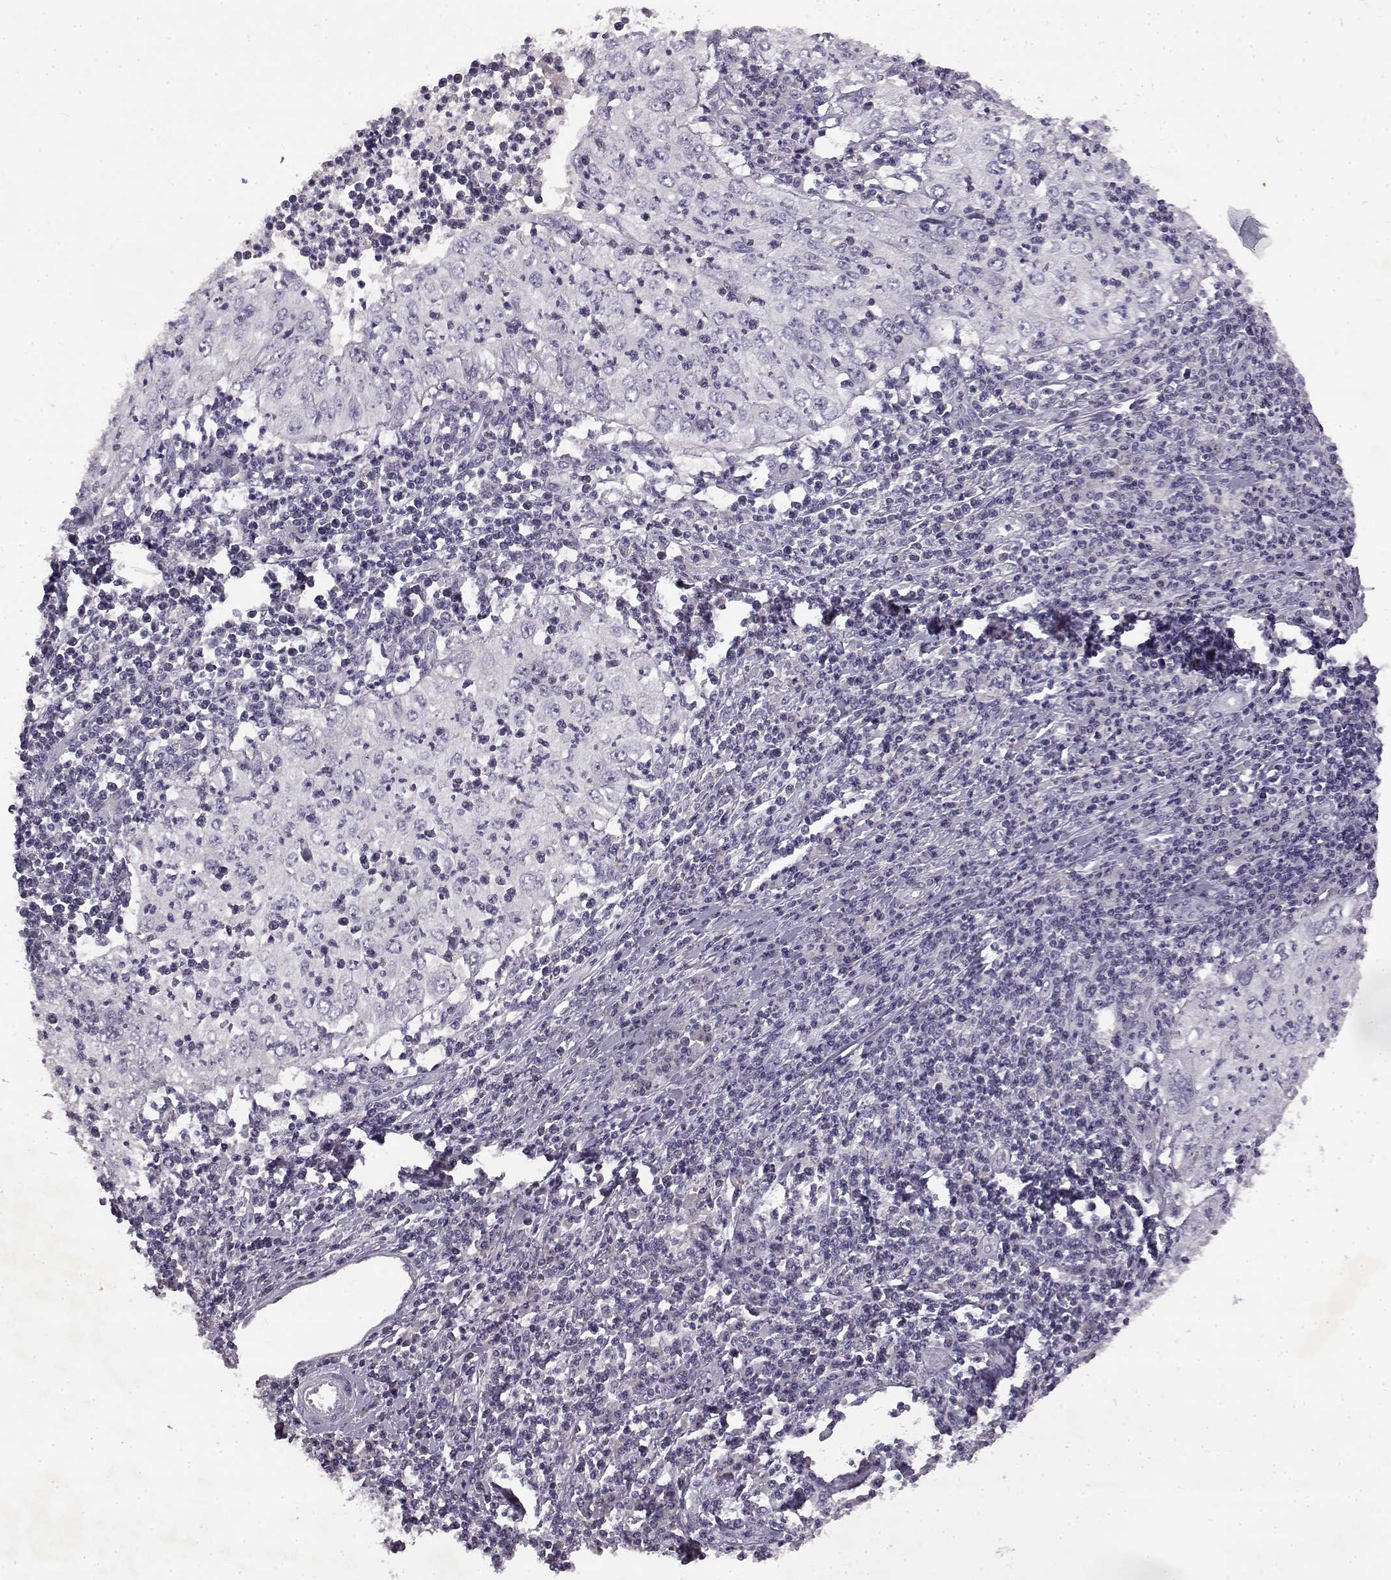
{"staining": {"intensity": "negative", "quantity": "none", "location": "none"}, "tissue": "cervical cancer", "cell_type": "Tumor cells", "image_type": "cancer", "snomed": [{"axis": "morphology", "description": "Squamous cell carcinoma, NOS"}, {"axis": "topography", "description": "Cervix"}], "caption": "Immunohistochemical staining of cervical cancer (squamous cell carcinoma) reveals no significant expression in tumor cells.", "gene": "SPAG17", "patient": {"sex": "female", "age": 24}}